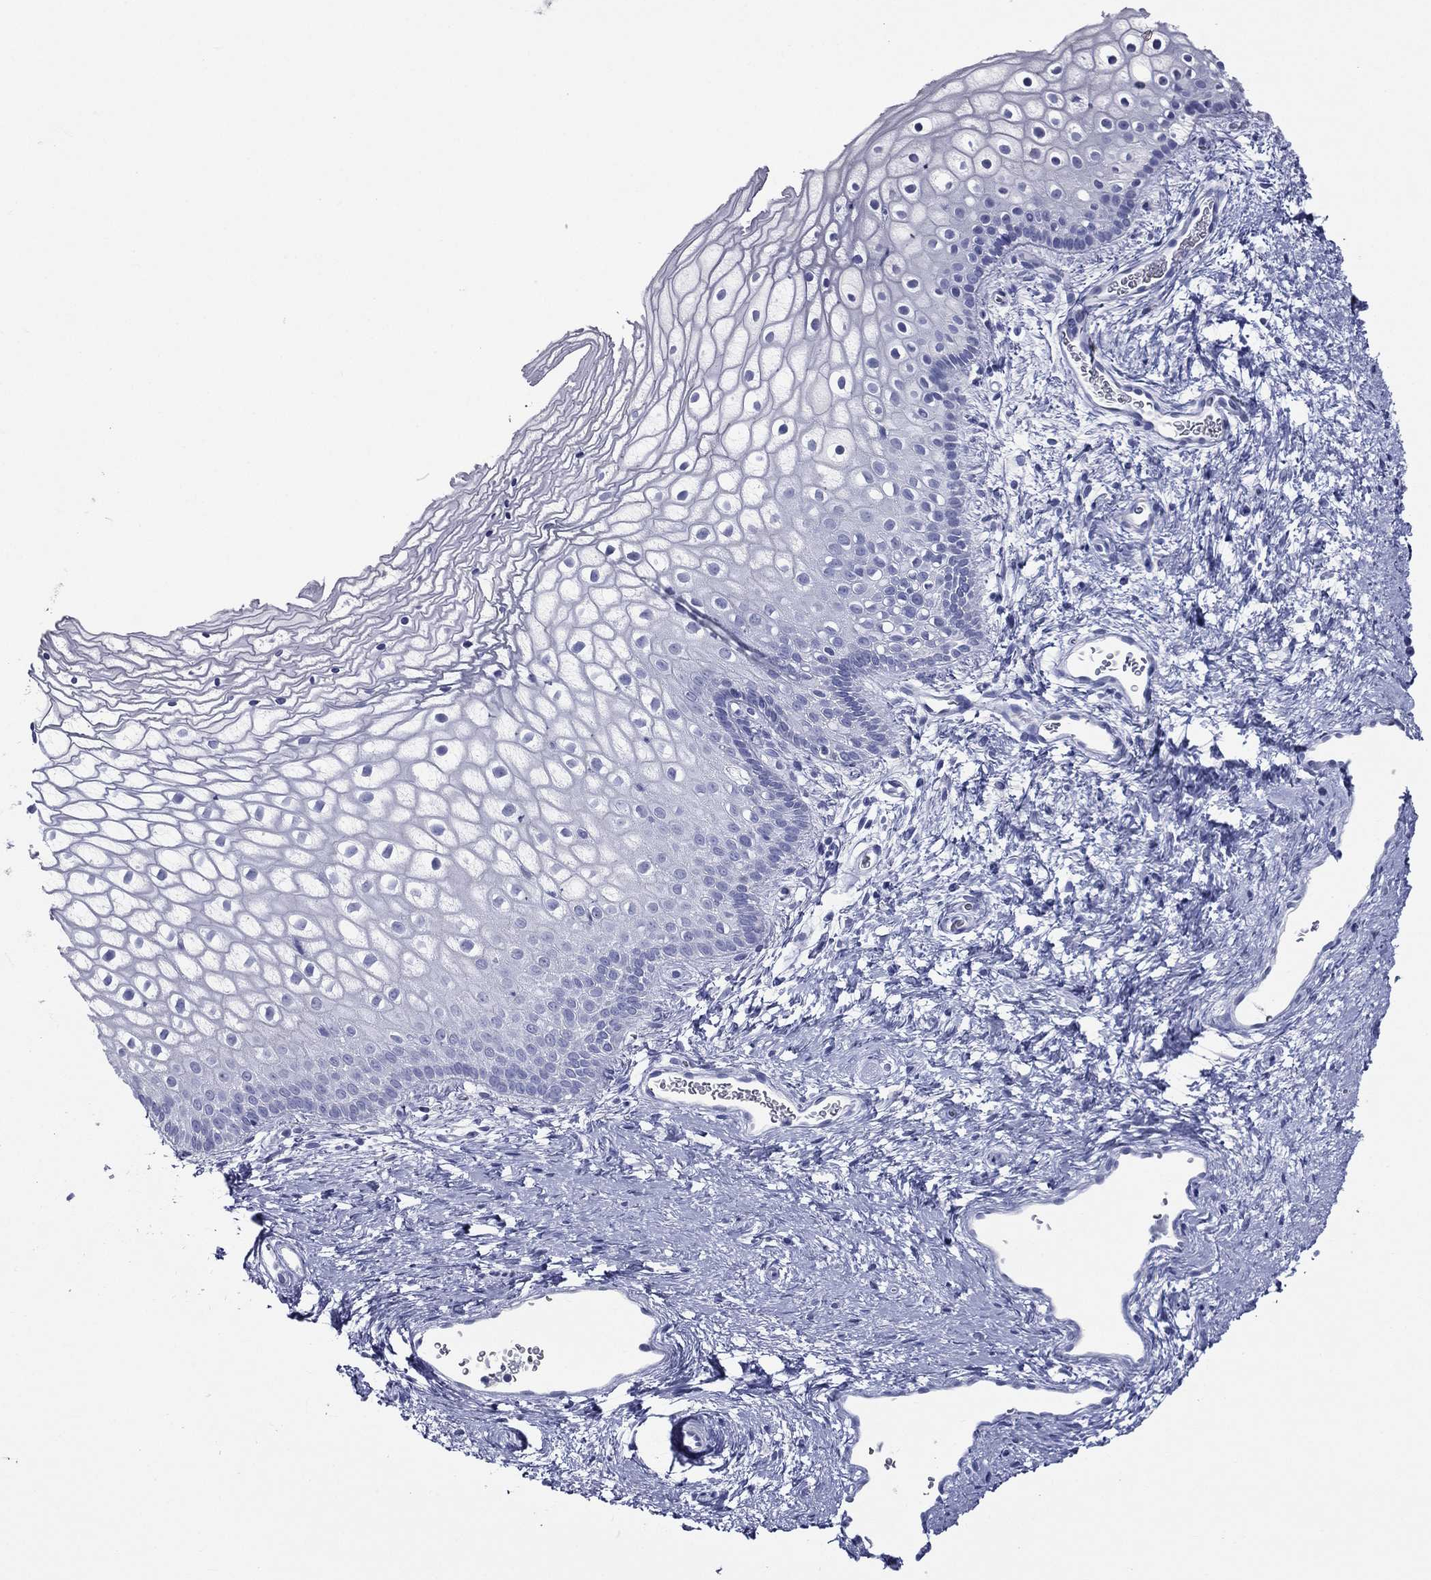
{"staining": {"intensity": "negative", "quantity": "none", "location": "none"}, "tissue": "vagina", "cell_type": "Squamous epithelial cells", "image_type": "normal", "snomed": [{"axis": "morphology", "description": "Normal tissue, NOS"}, {"axis": "topography", "description": "Vagina"}], "caption": "The photomicrograph shows no significant expression in squamous epithelial cells of vagina. The staining was performed using DAB (3,3'-diaminobenzidine) to visualize the protein expression in brown, while the nuclei were stained in blue with hematoxylin (Magnification: 20x).", "gene": "ACE2", "patient": {"sex": "female", "age": 32}}